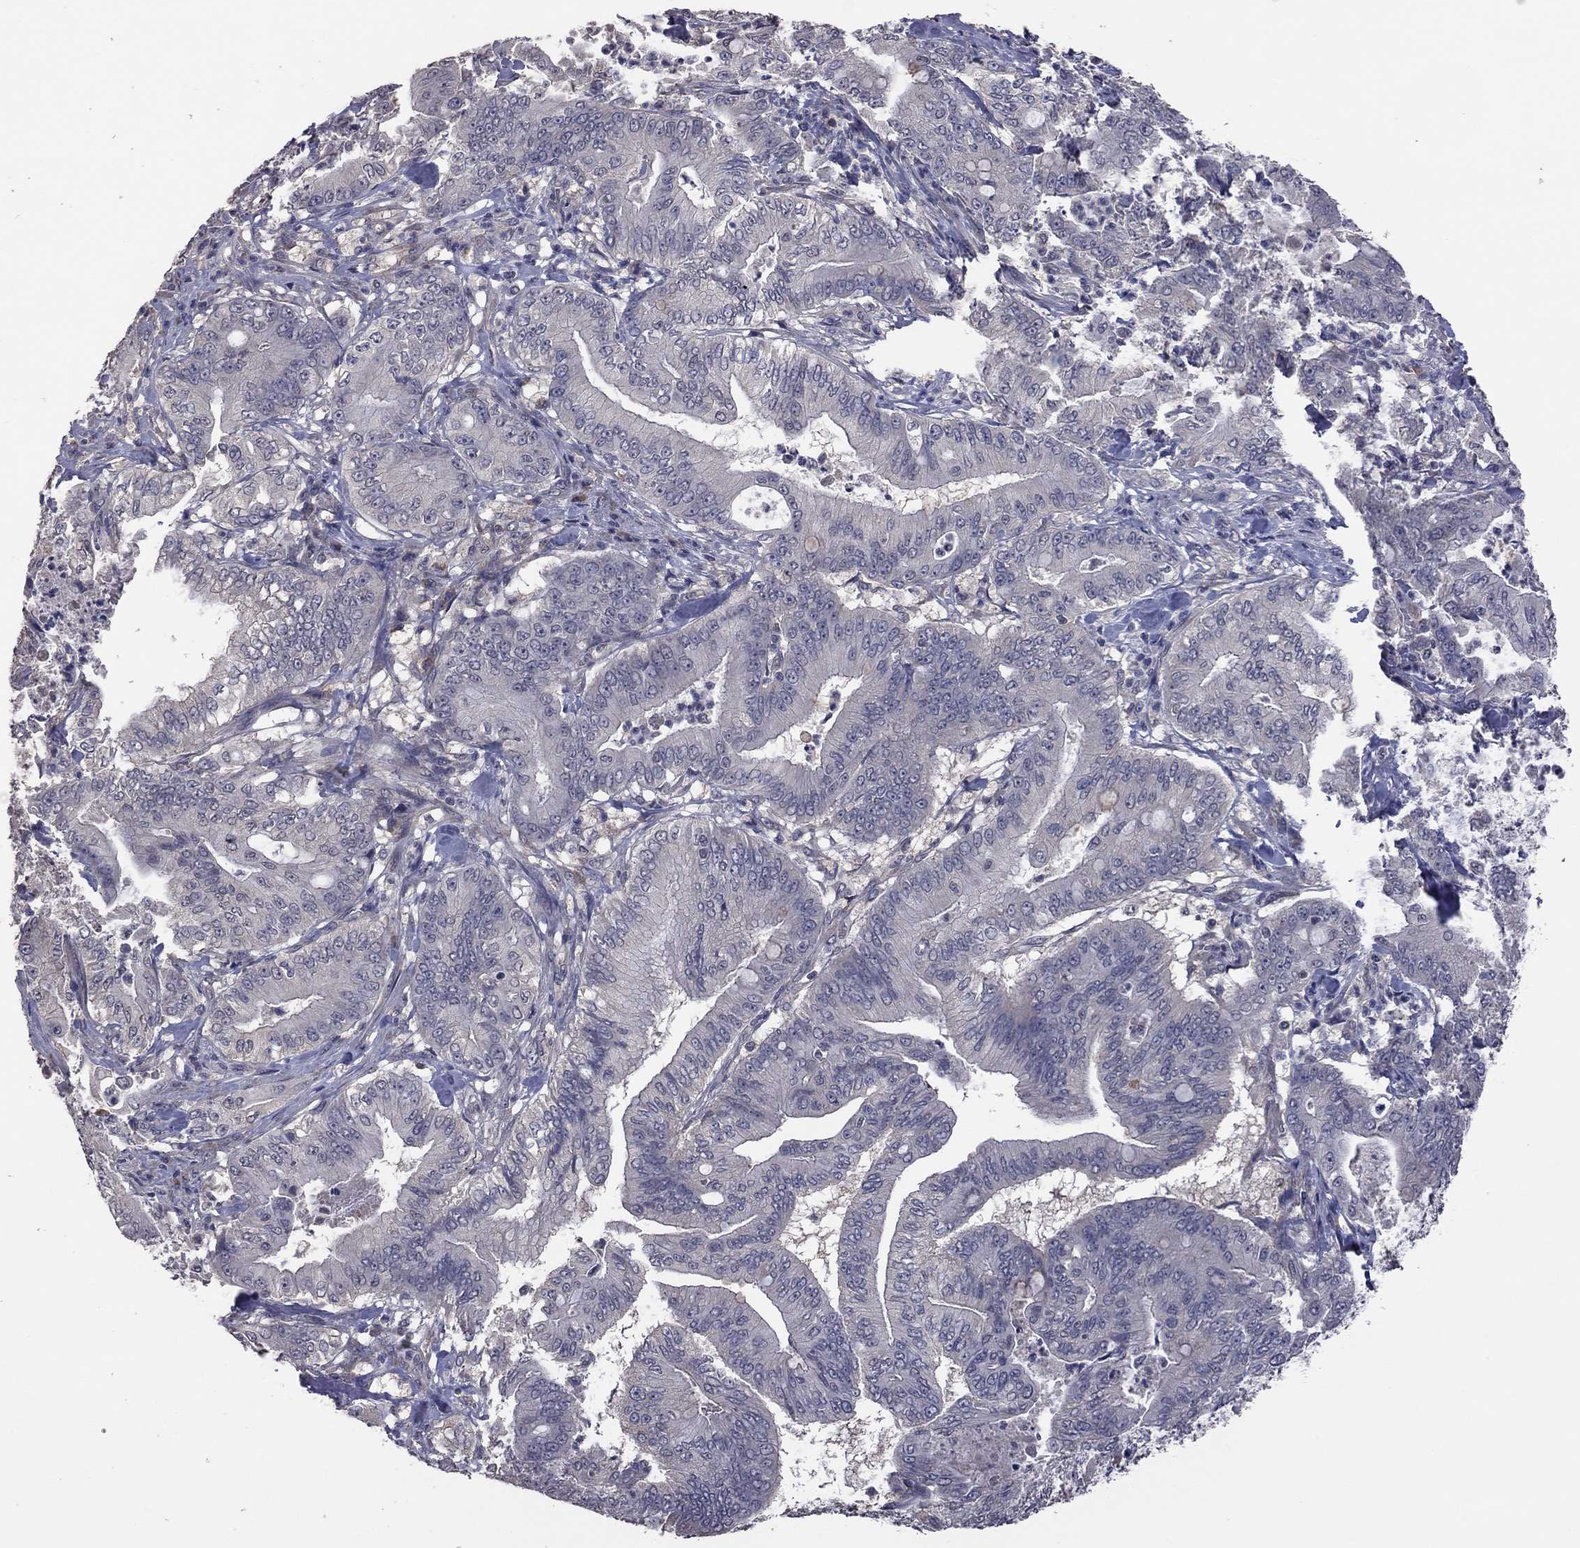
{"staining": {"intensity": "negative", "quantity": "none", "location": "none"}, "tissue": "pancreatic cancer", "cell_type": "Tumor cells", "image_type": "cancer", "snomed": [{"axis": "morphology", "description": "Adenocarcinoma, NOS"}, {"axis": "topography", "description": "Pancreas"}], "caption": "Tumor cells show no significant positivity in pancreatic cancer.", "gene": "TSNARE1", "patient": {"sex": "male", "age": 71}}